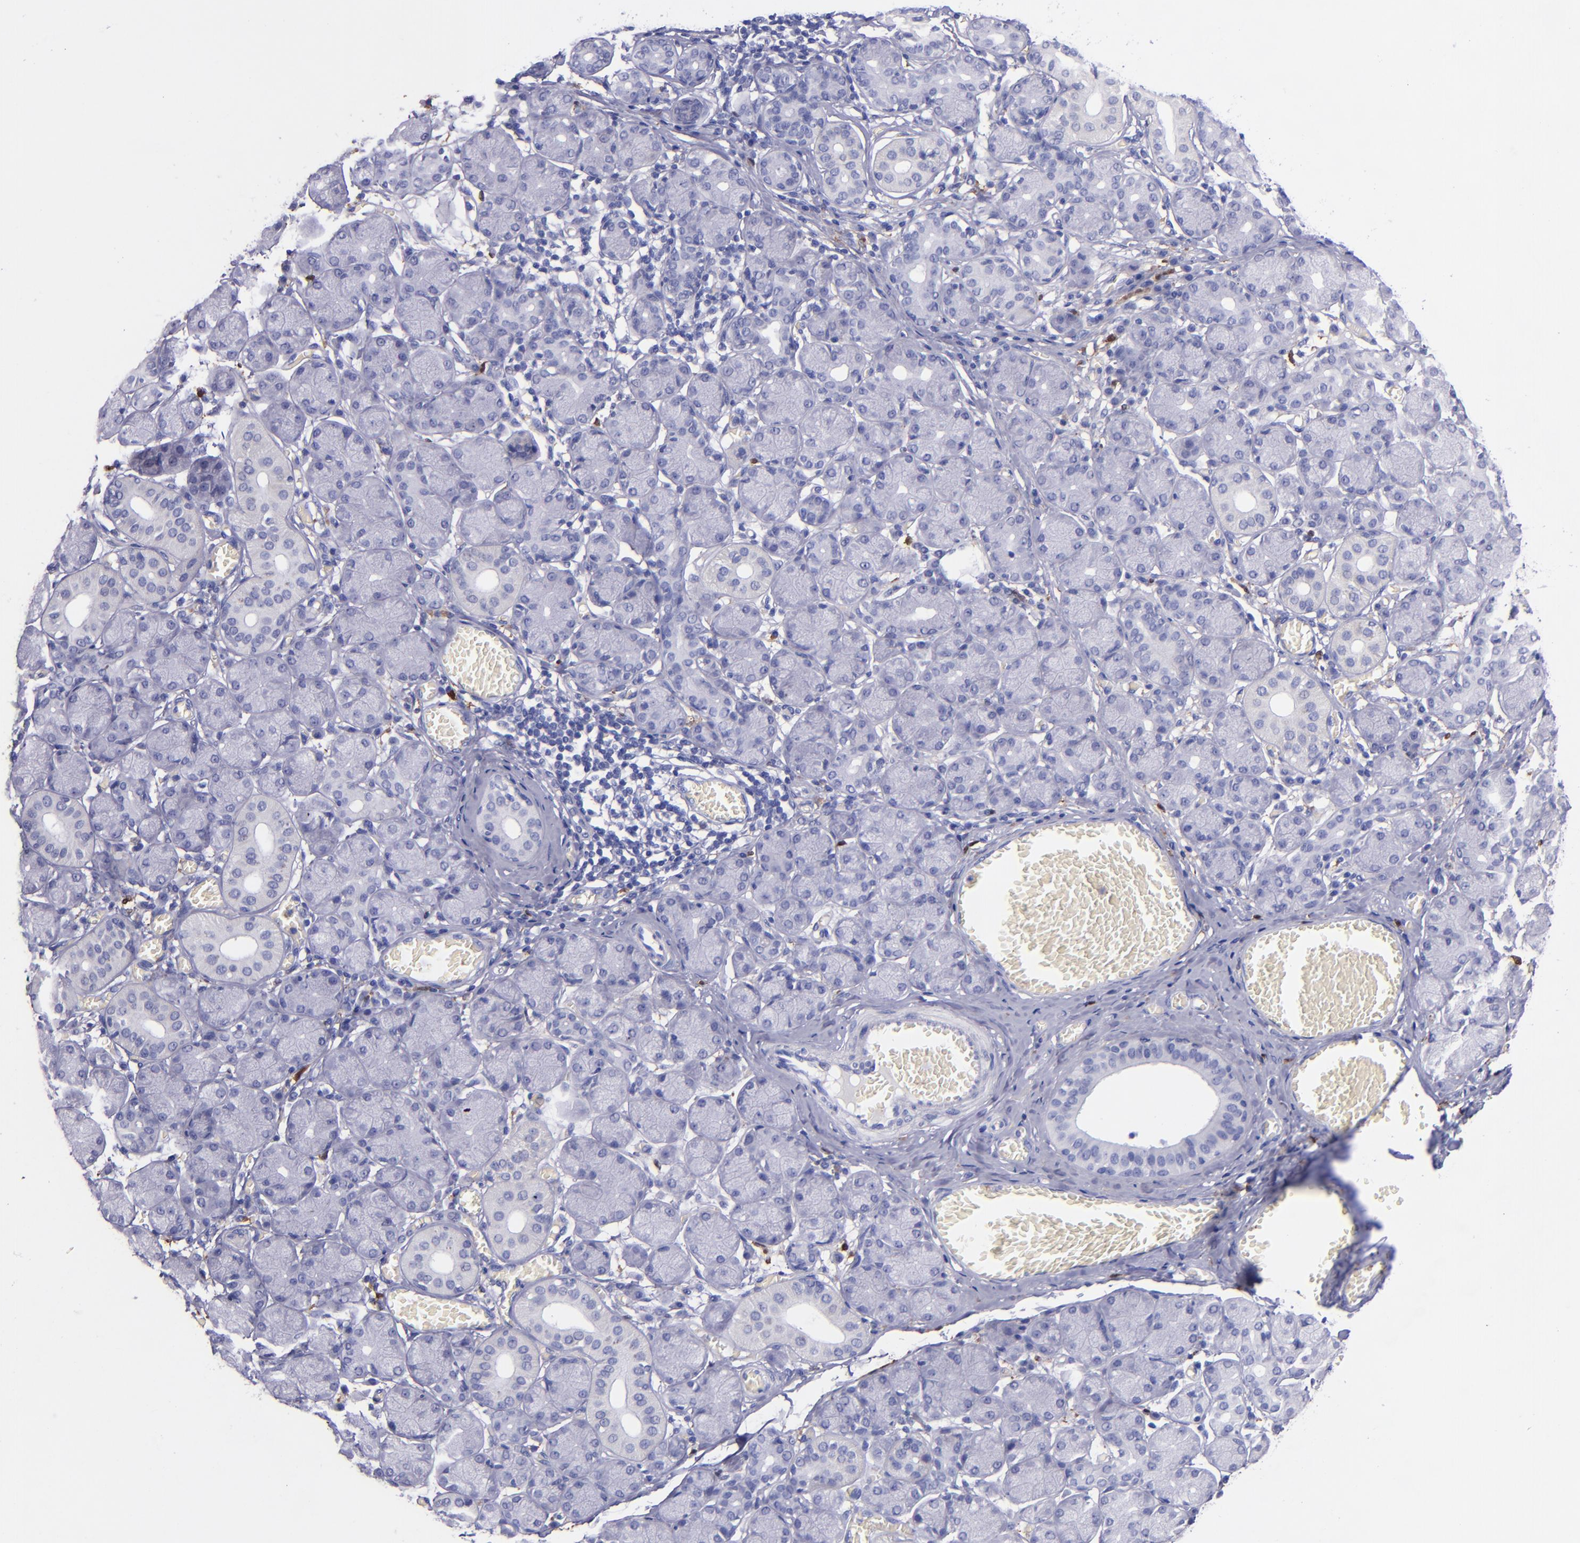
{"staining": {"intensity": "negative", "quantity": "none", "location": "none"}, "tissue": "salivary gland", "cell_type": "Glandular cells", "image_type": "normal", "snomed": [{"axis": "morphology", "description": "Normal tissue, NOS"}, {"axis": "topography", "description": "Salivary gland"}], "caption": "A photomicrograph of human salivary gland is negative for staining in glandular cells. Brightfield microscopy of immunohistochemistry stained with DAB (3,3'-diaminobenzidine) (brown) and hematoxylin (blue), captured at high magnification.", "gene": "F13A1", "patient": {"sex": "female", "age": 24}}